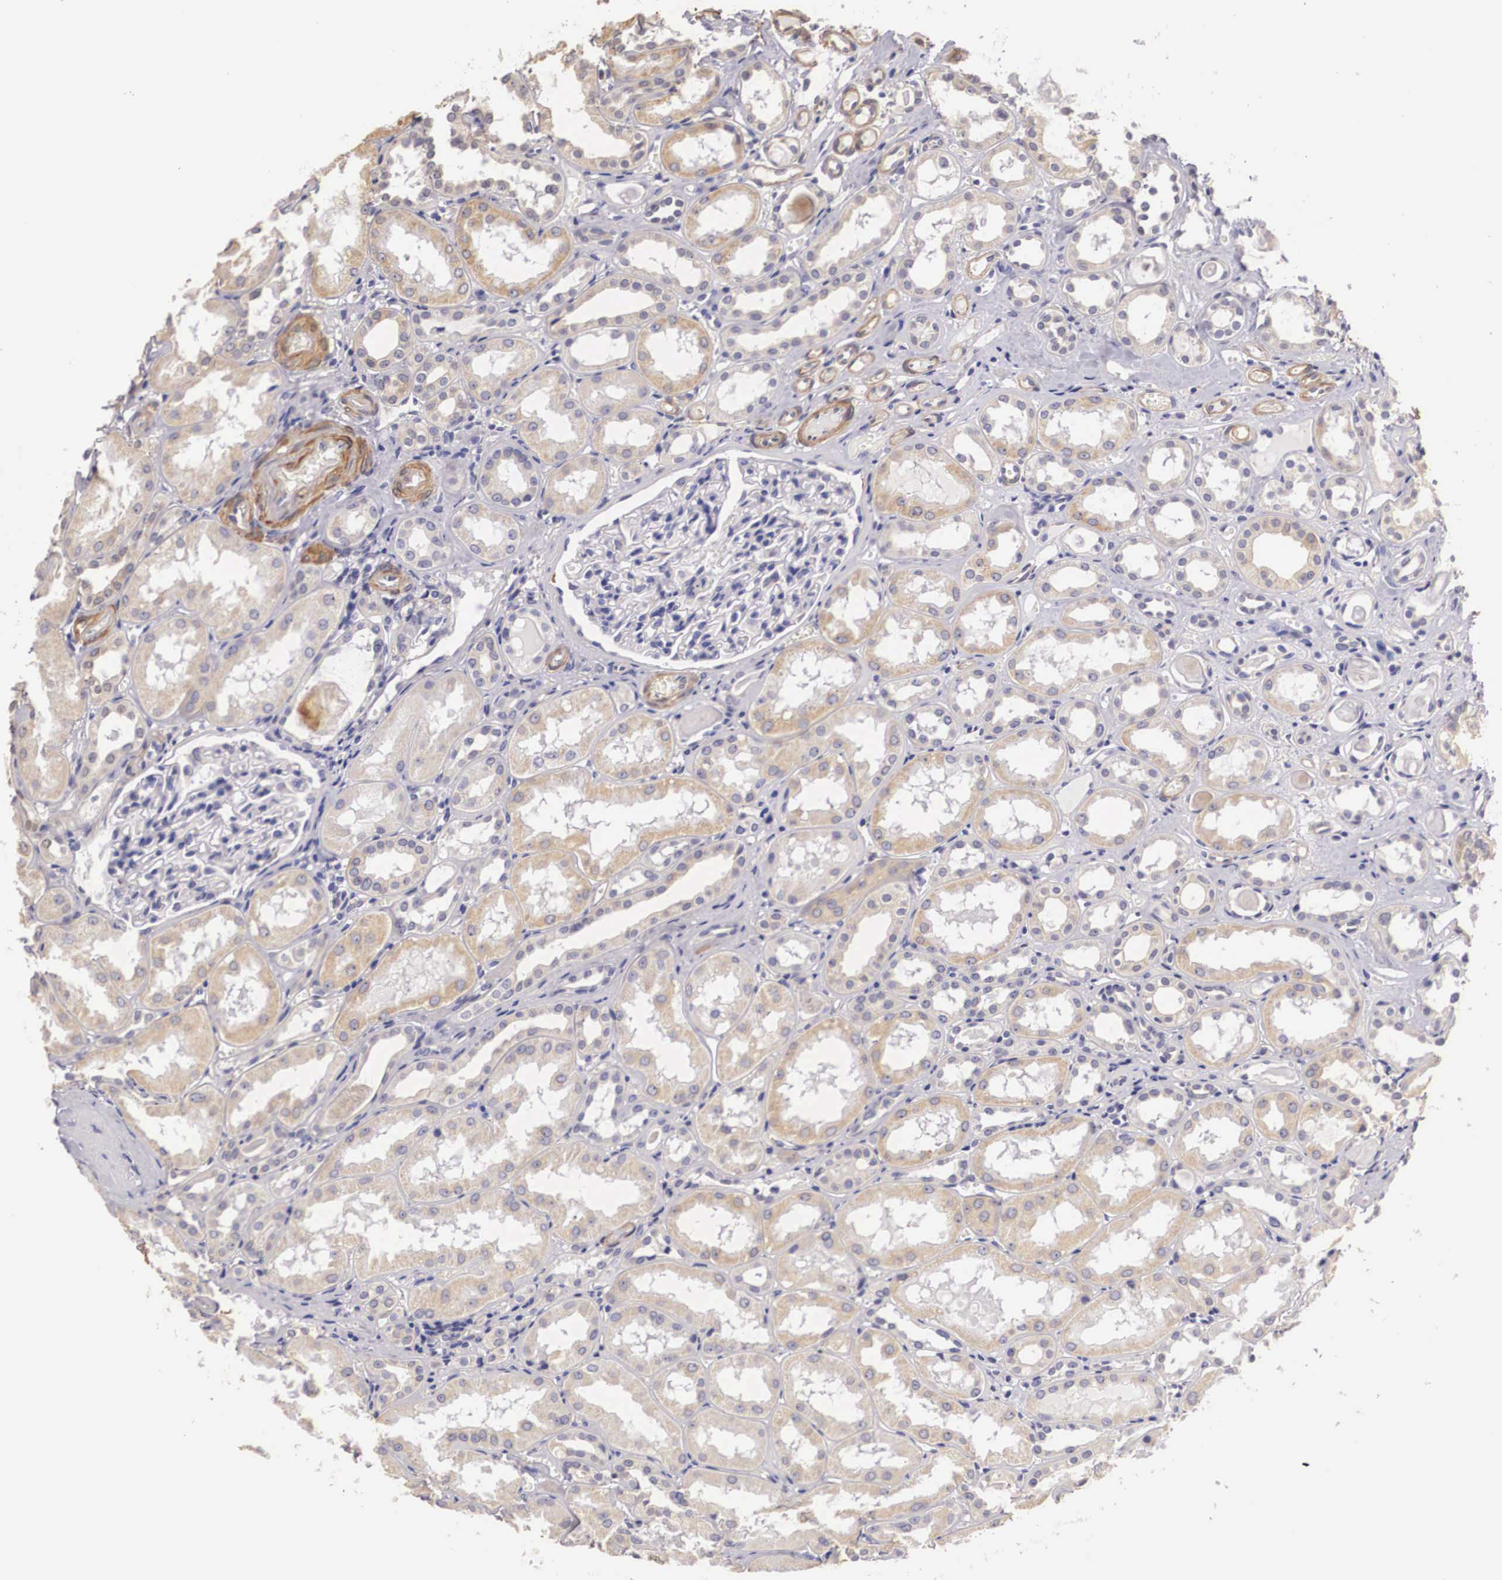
{"staining": {"intensity": "negative", "quantity": "none", "location": "none"}, "tissue": "kidney", "cell_type": "Cells in glomeruli", "image_type": "normal", "snomed": [{"axis": "morphology", "description": "Normal tissue, NOS"}, {"axis": "topography", "description": "Kidney"}], "caption": "IHC of unremarkable human kidney reveals no positivity in cells in glomeruli.", "gene": "ENOX2", "patient": {"sex": "male", "age": 61}}